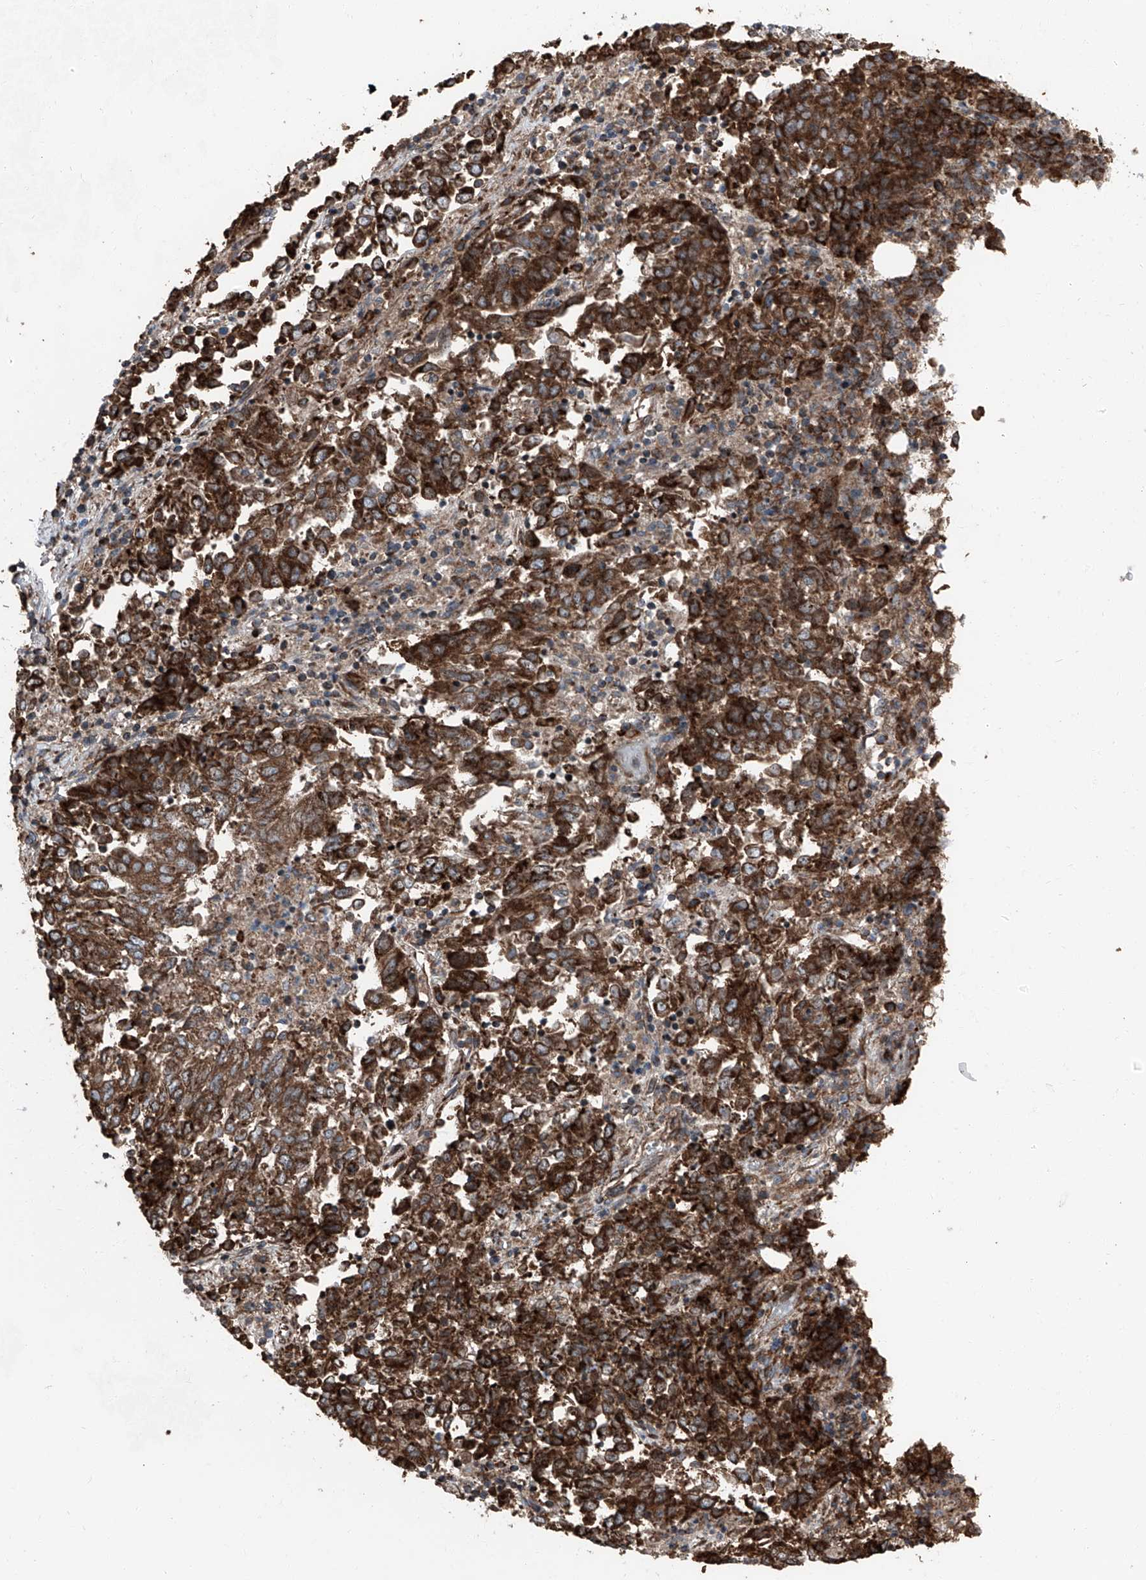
{"staining": {"intensity": "strong", "quantity": ">75%", "location": "cytoplasmic/membranous"}, "tissue": "endometrial cancer", "cell_type": "Tumor cells", "image_type": "cancer", "snomed": [{"axis": "morphology", "description": "Adenocarcinoma, NOS"}, {"axis": "topography", "description": "Endometrium"}], "caption": "IHC of human endometrial adenocarcinoma exhibits high levels of strong cytoplasmic/membranous positivity in about >75% of tumor cells.", "gene": "LIMK1", "patient": {"sex": "female", "age": 80}}